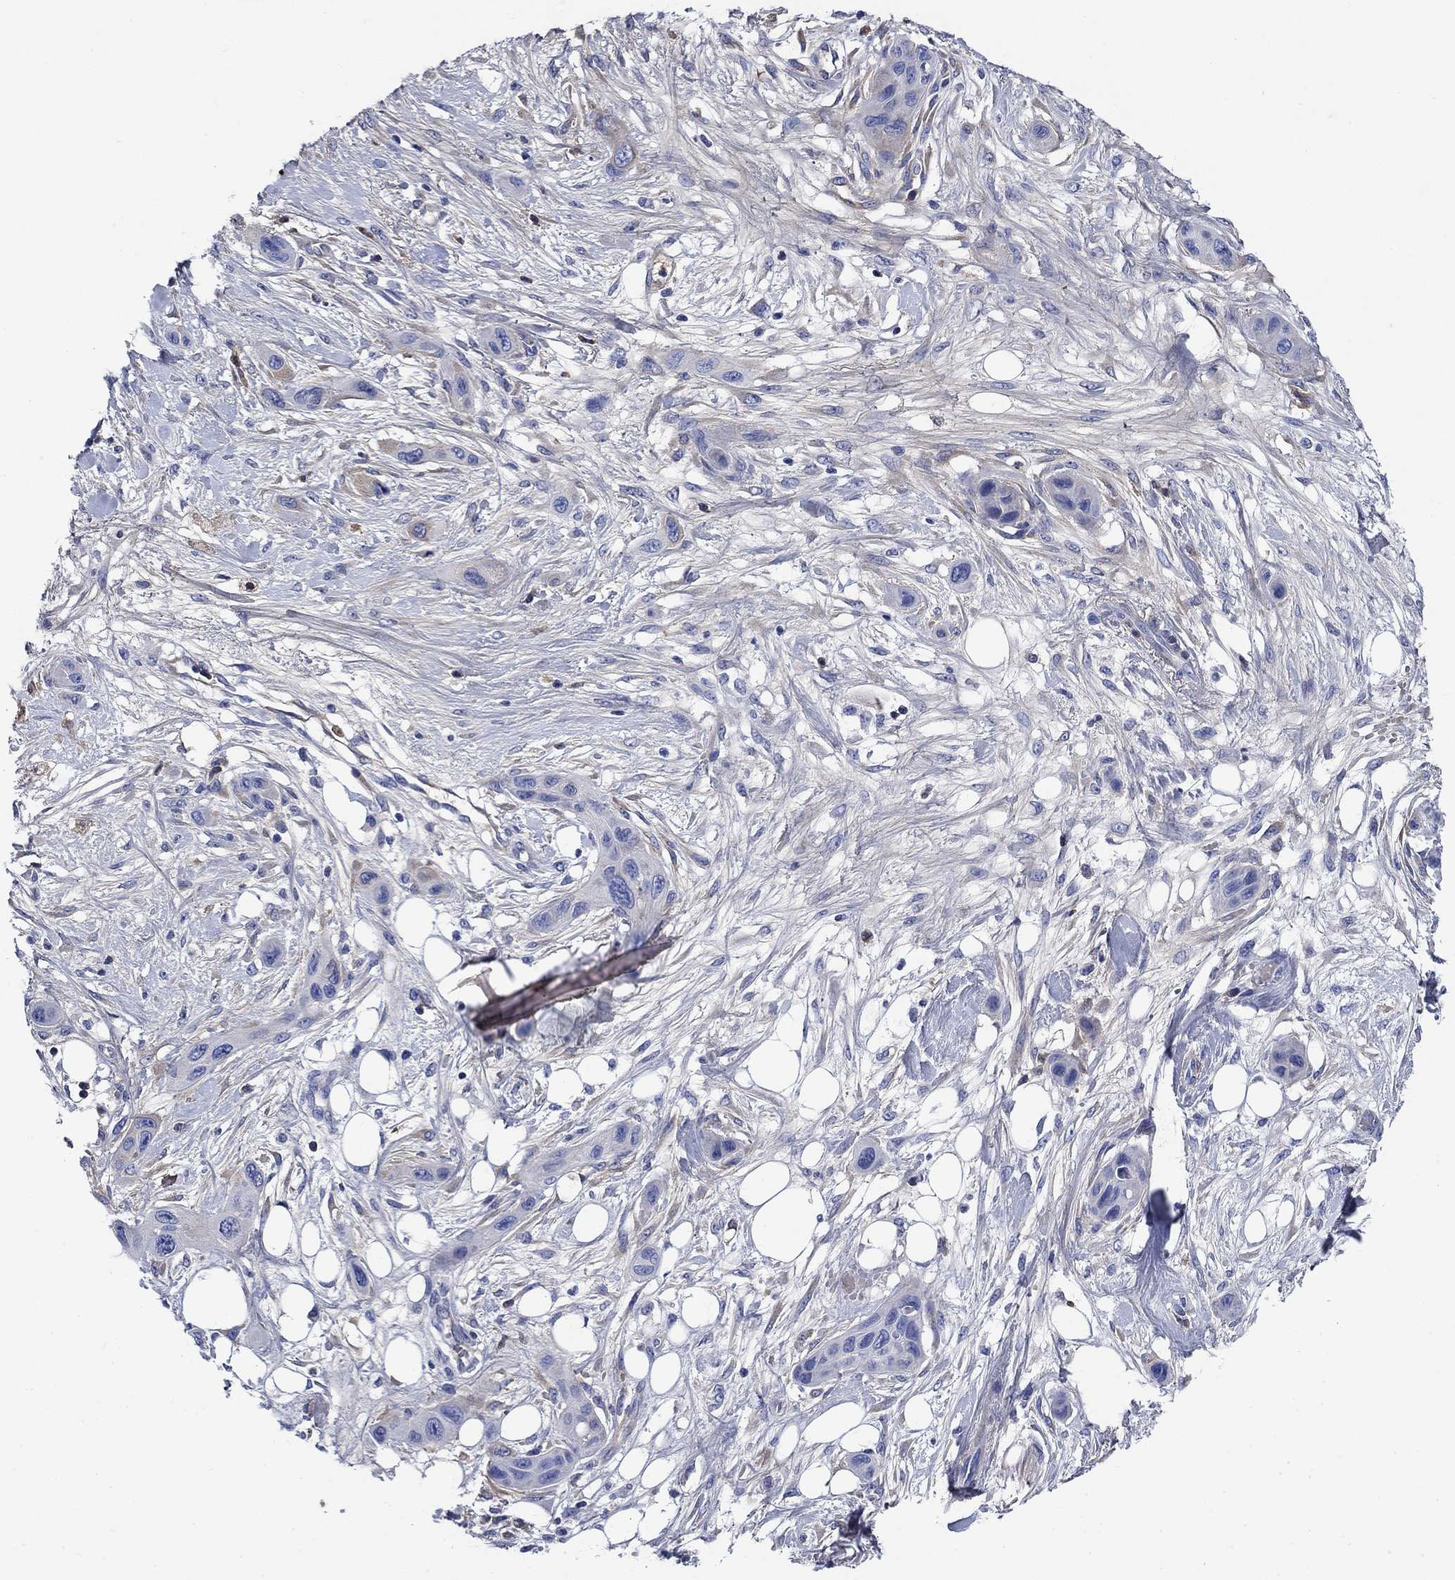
{"staining": {"intensity": "negative", "quantity": "none", "location": "none"}, "tissue": "skin cancer", "cell_type": "Tumor cells", "image_type": "cancer", "snomed": [{"axis": "morphology", "description": "Squamous cell carcinoma, NOS"}, {"axis": "topography", "description": "Skin"}], "caption": "Image shows no significant protein expression in tumor cells of skin cancer. The staining is performed using DAB (3,3'-diaminobenzidine) brown chromogen with nuclei counter-stained in using hematoxylin.", "gene": "TFR2", "patient": {"sex": "male", "age": 79}}